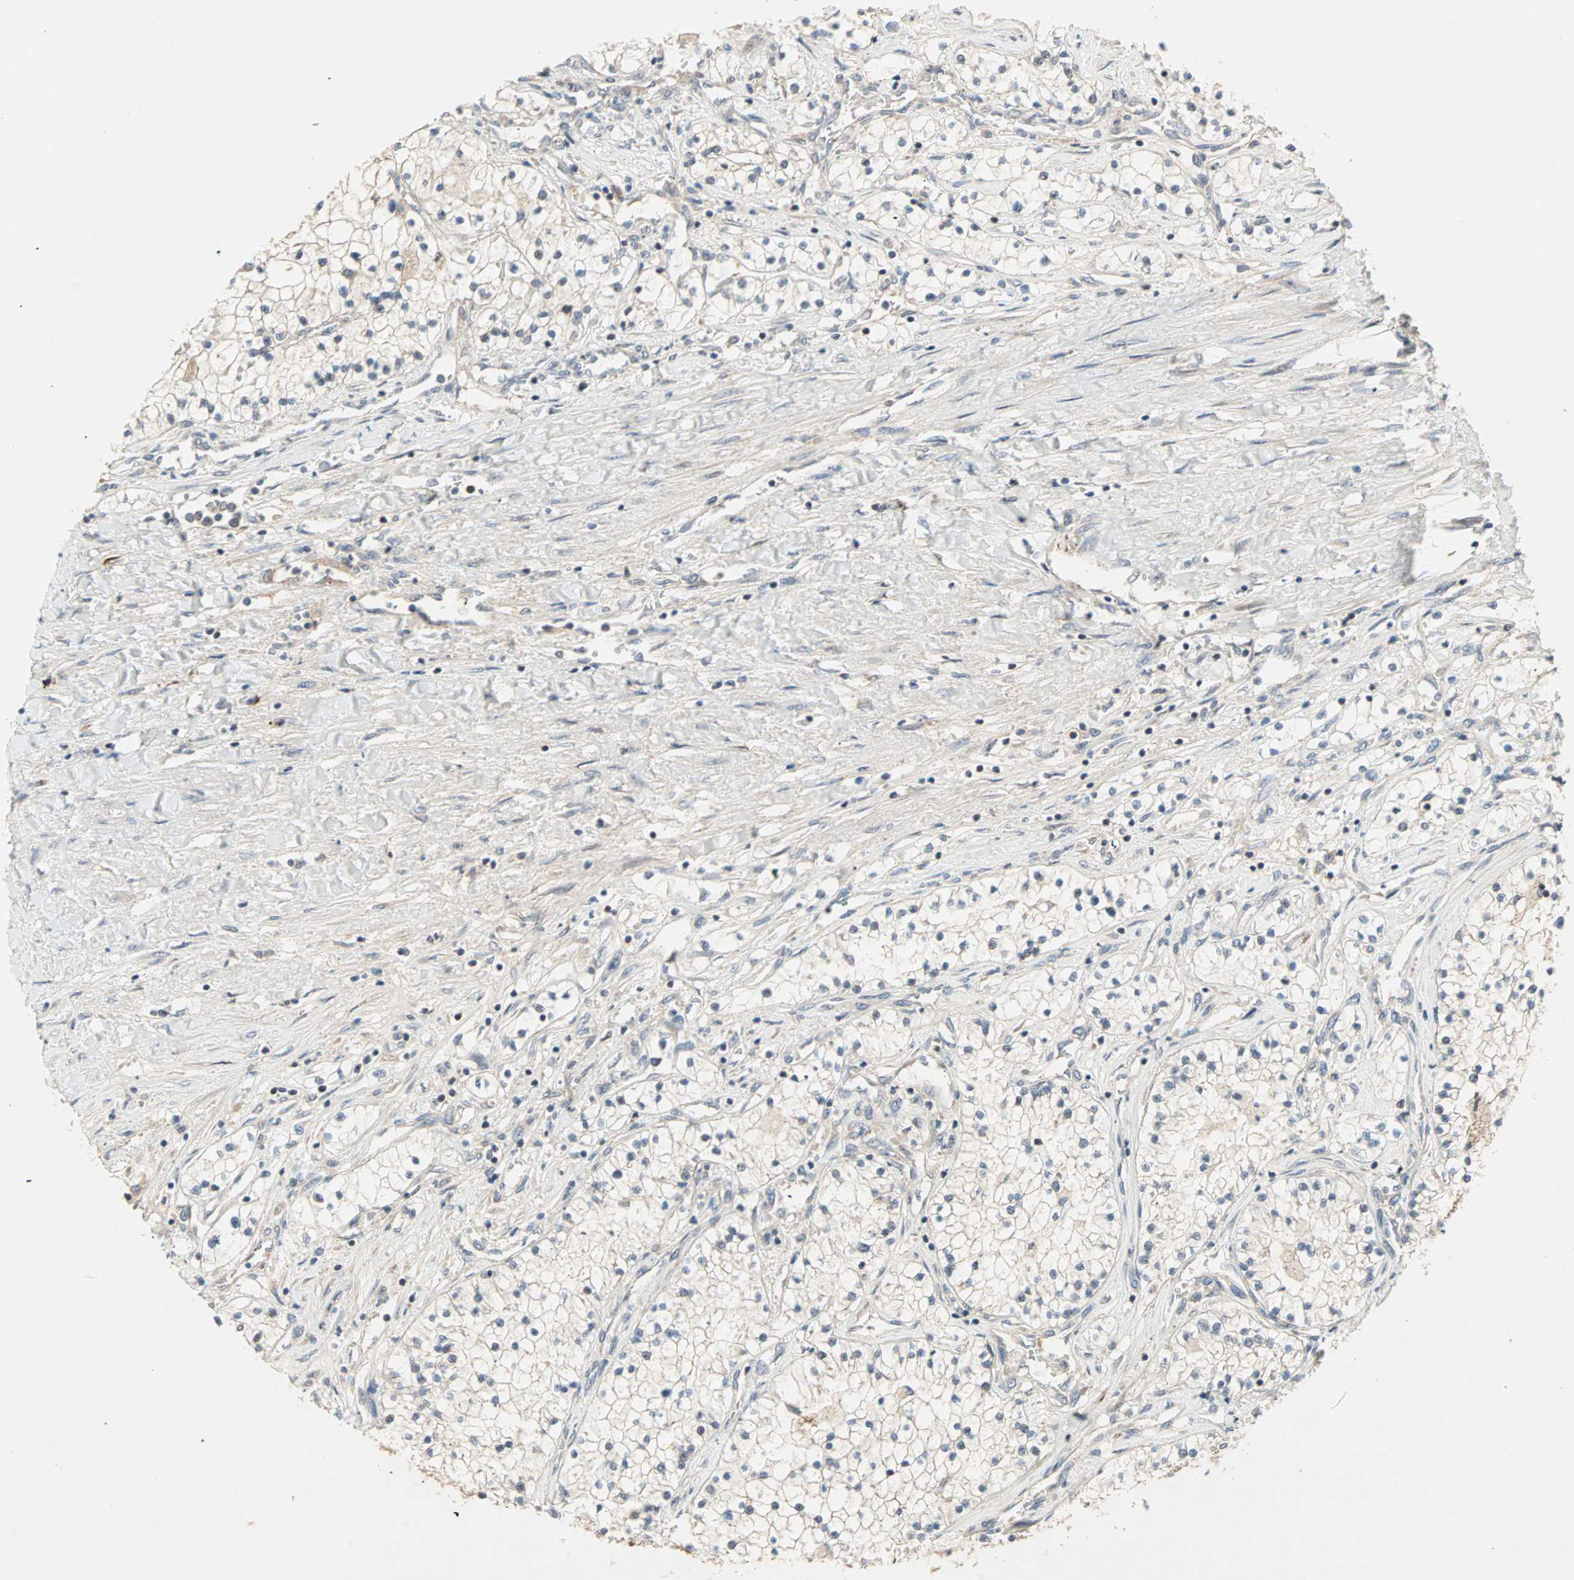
{"staining": {"intensity": "negative", "quantity": "none", "location": "none"}, "tissue": "renal cancer", "cell_type": "Tumor cells", "image_type": "cancer", "snomed": [{"axis": "morphology", "description": "Adenocarcinoma, NOS"}, {"axis": "topography", "description": "Kidney"}], "caption": "Tumor cells show no significant protein expression in renal cancer (adenocarcinoma).", "gene": "PROS1", "patient": {"sex": "male", "age": 68}}